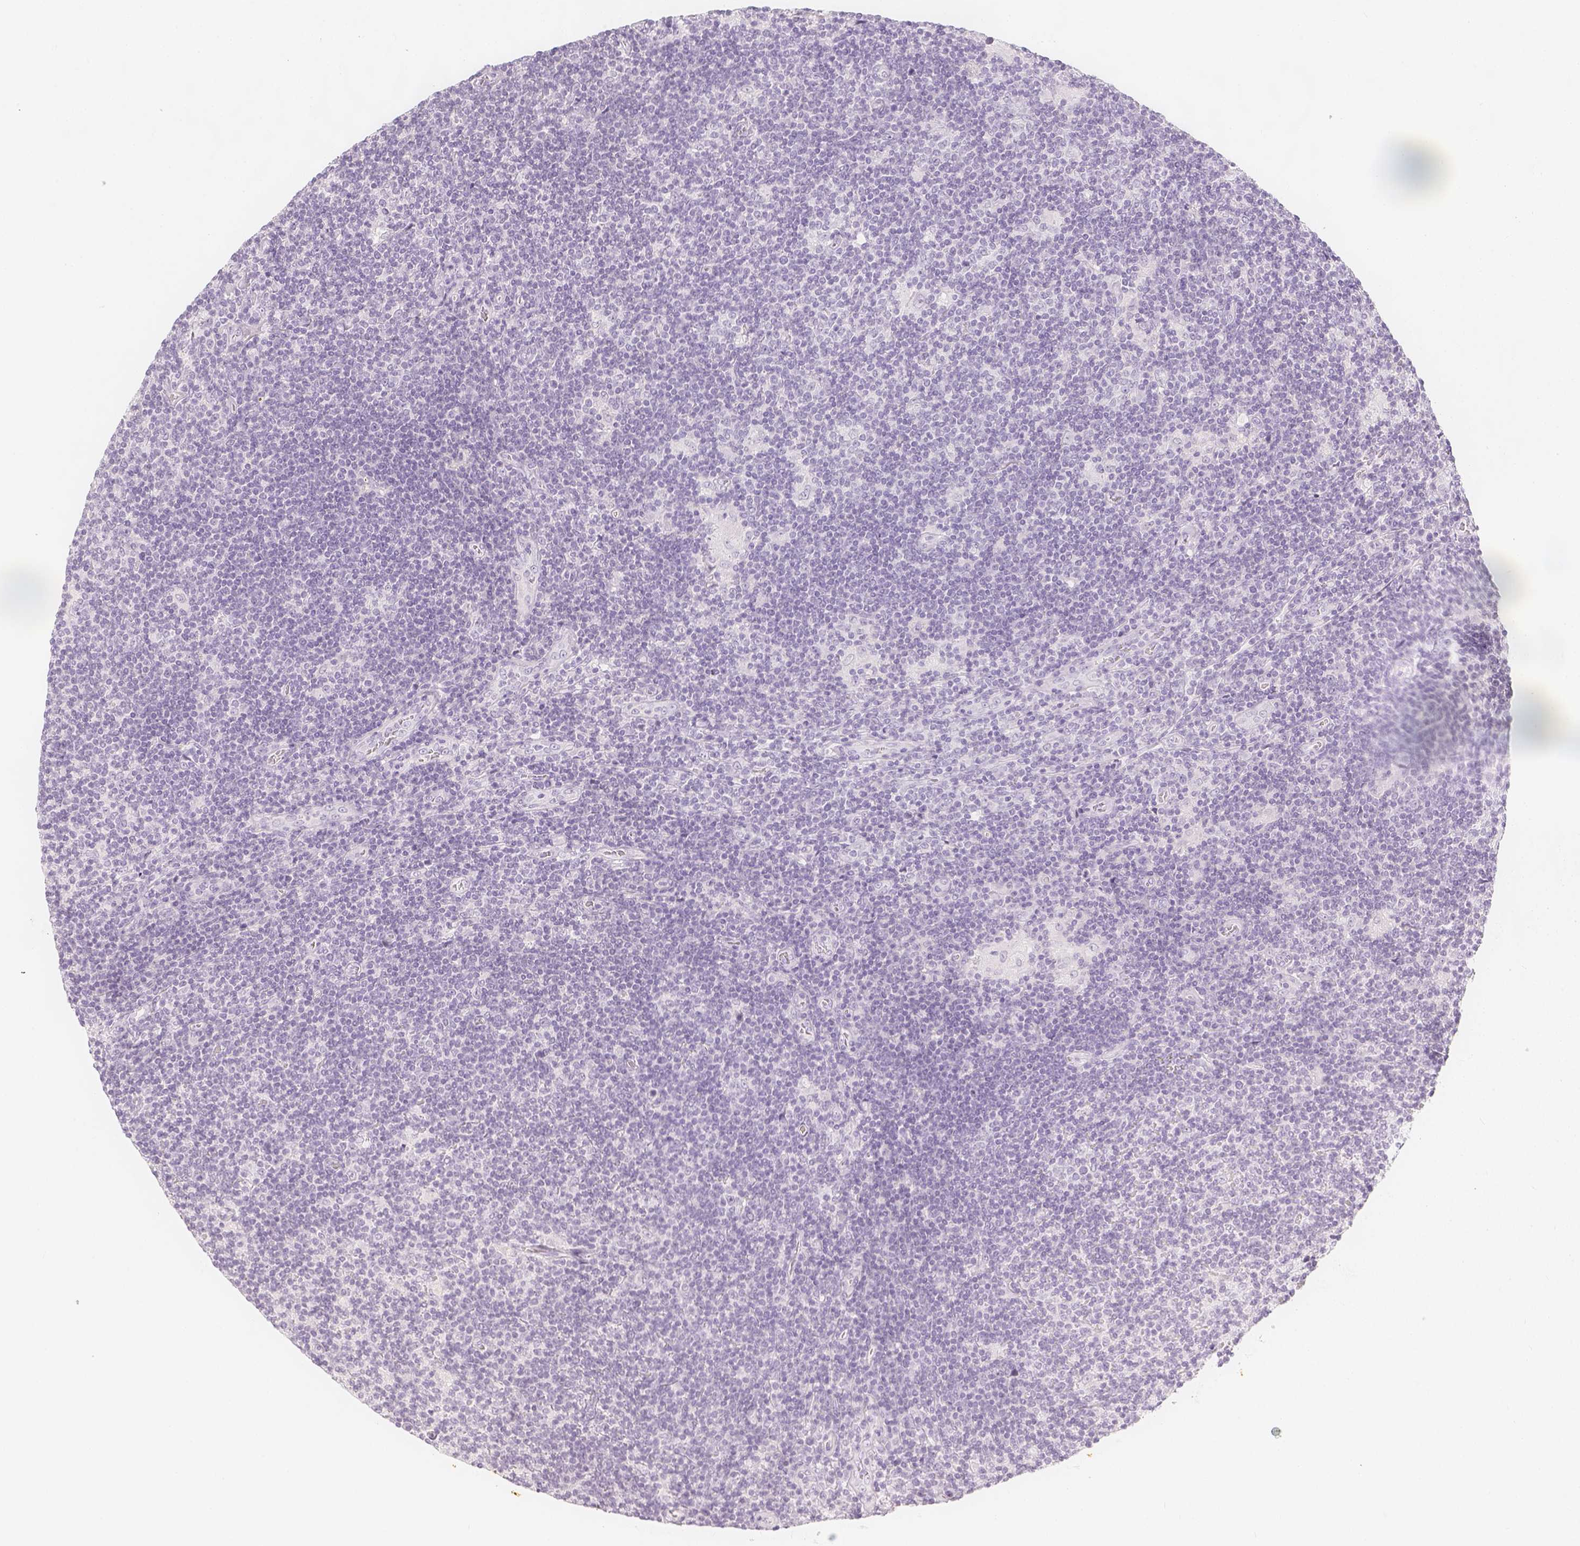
{"staining": {"intensity": "negative", "quantity": "none", "location": "none"}, "tissue": "lymphoma", "cell_type": "Tumor cells", "image_type": "cancer", "snomed": [{"axis": "morphology", "description": "Hodgkin's disease, NOS"}, {"axis": "topography", "description": "Lymph node"}], "caption": "High magnification brightfield microscopy of Hodgkin's disease stained with DAB (brown) and counterstained with hematoxylin (blue): tumor cells show no significant positivity.", "gene": "SLC18A1", "patient": {"sex": "male", "age": 40}}